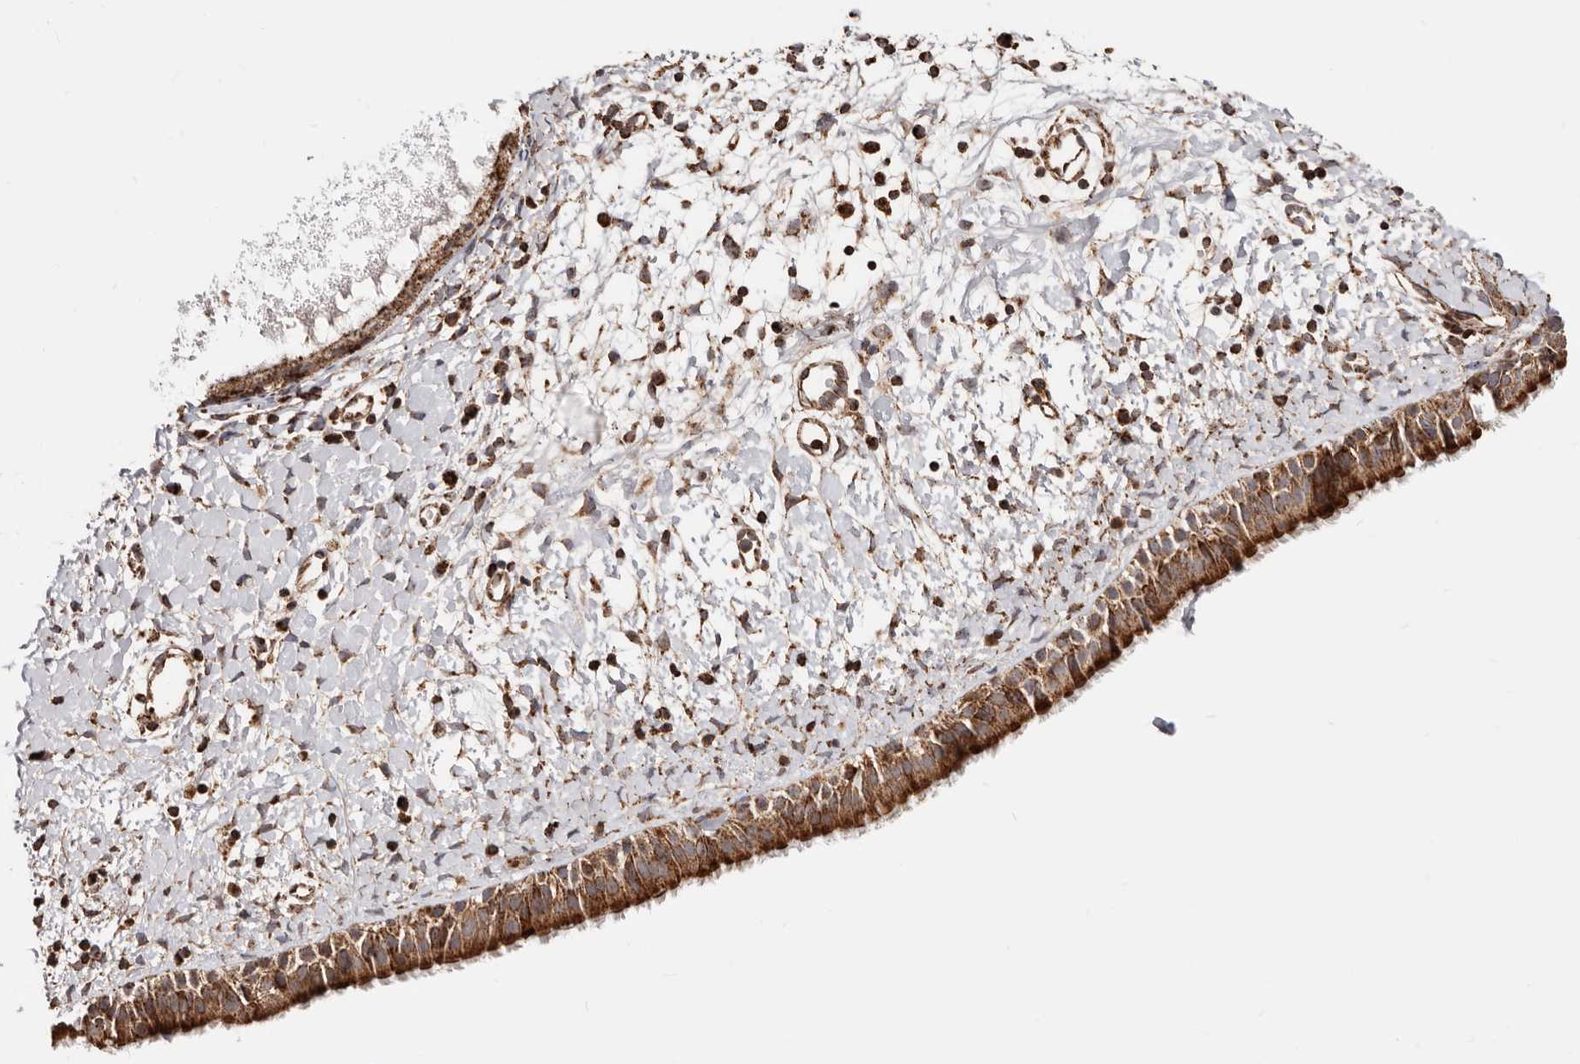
{"staining": {"intensity": "strong", "quantity": ">75%", "location": "cytoplasmic/membranous"}, "tissue": "nasopharynx", "cell_type": "Respiratory epithelial cells", "image_type": "normal", "snomed": [{"axis": "morphology", "description": "Normal tissue, NOS"}, {"axis": "topography", "description": "Nasopharynx"}], "caption": "Immunohistochemistry (DAB (3,3'-diaminobenzidine)) staining of normal nasopharynx demonstrates strong cytoplasmic/membranous protein expression in about >75% of respiratory epithelial cells.", "gene": "PRKACB", "patient": {"sex": "male", "age": 22}}